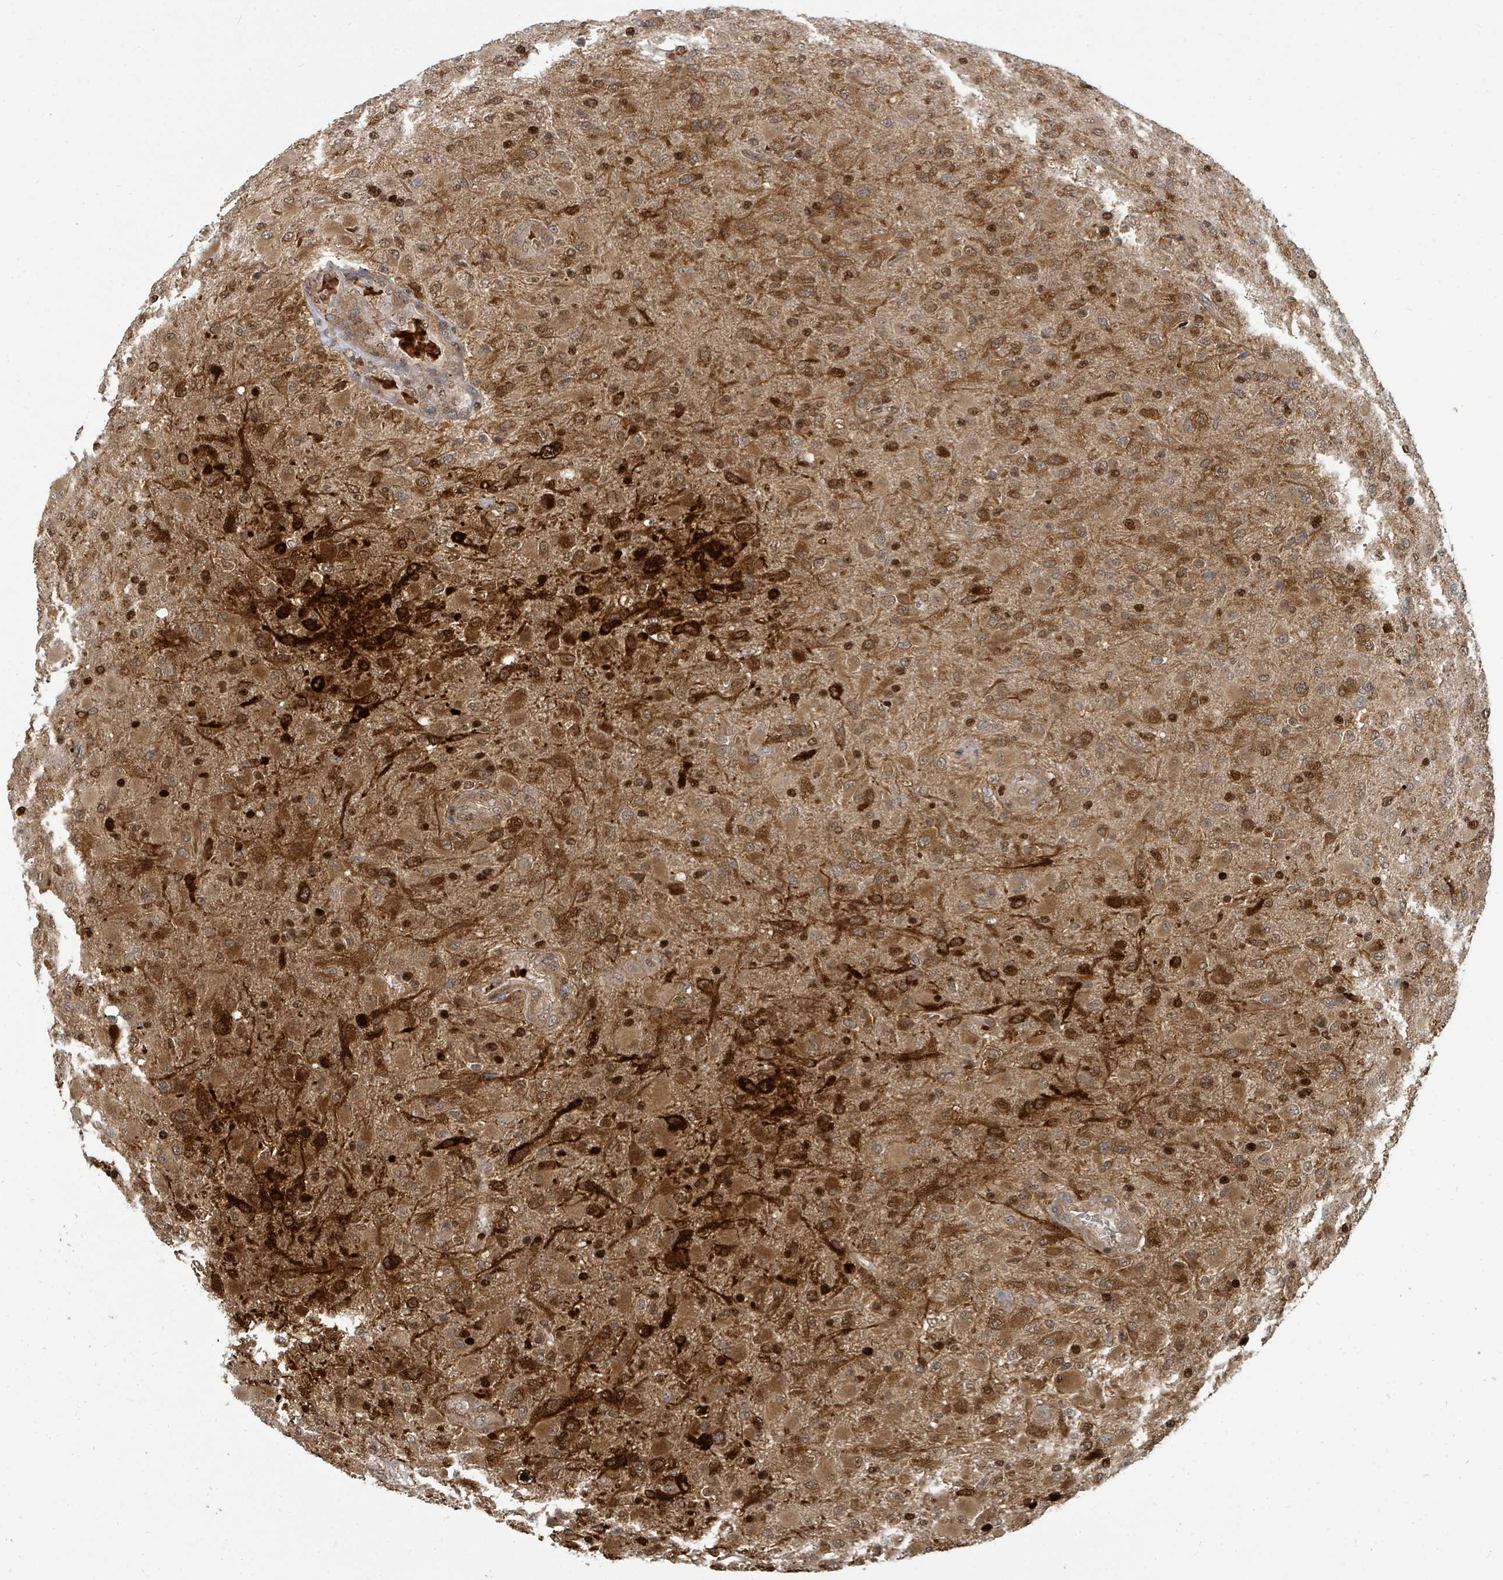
{"staining": {"intensity": "moderate", "quantity": ">75%", "location": "cytoplasmic/membranous,nuclear"}, "tissue": "glioma", "cell_type": "Tumor cells", "image_type": "cancer", "snomed": [{"axis": "morphology", "description": "Glioma, malignant, Low grade"}, {"axis": "topography", "description": "Brain"}], "caption": "Immunohistochemical staining of glioma demonstrates medium levels of moderate cytoplasmic/membranous and nuclear protein expression in approximately >75% of tumor cells.", "gene": "TRDMT1", "patient": {"sex": "male", "age": 65}}